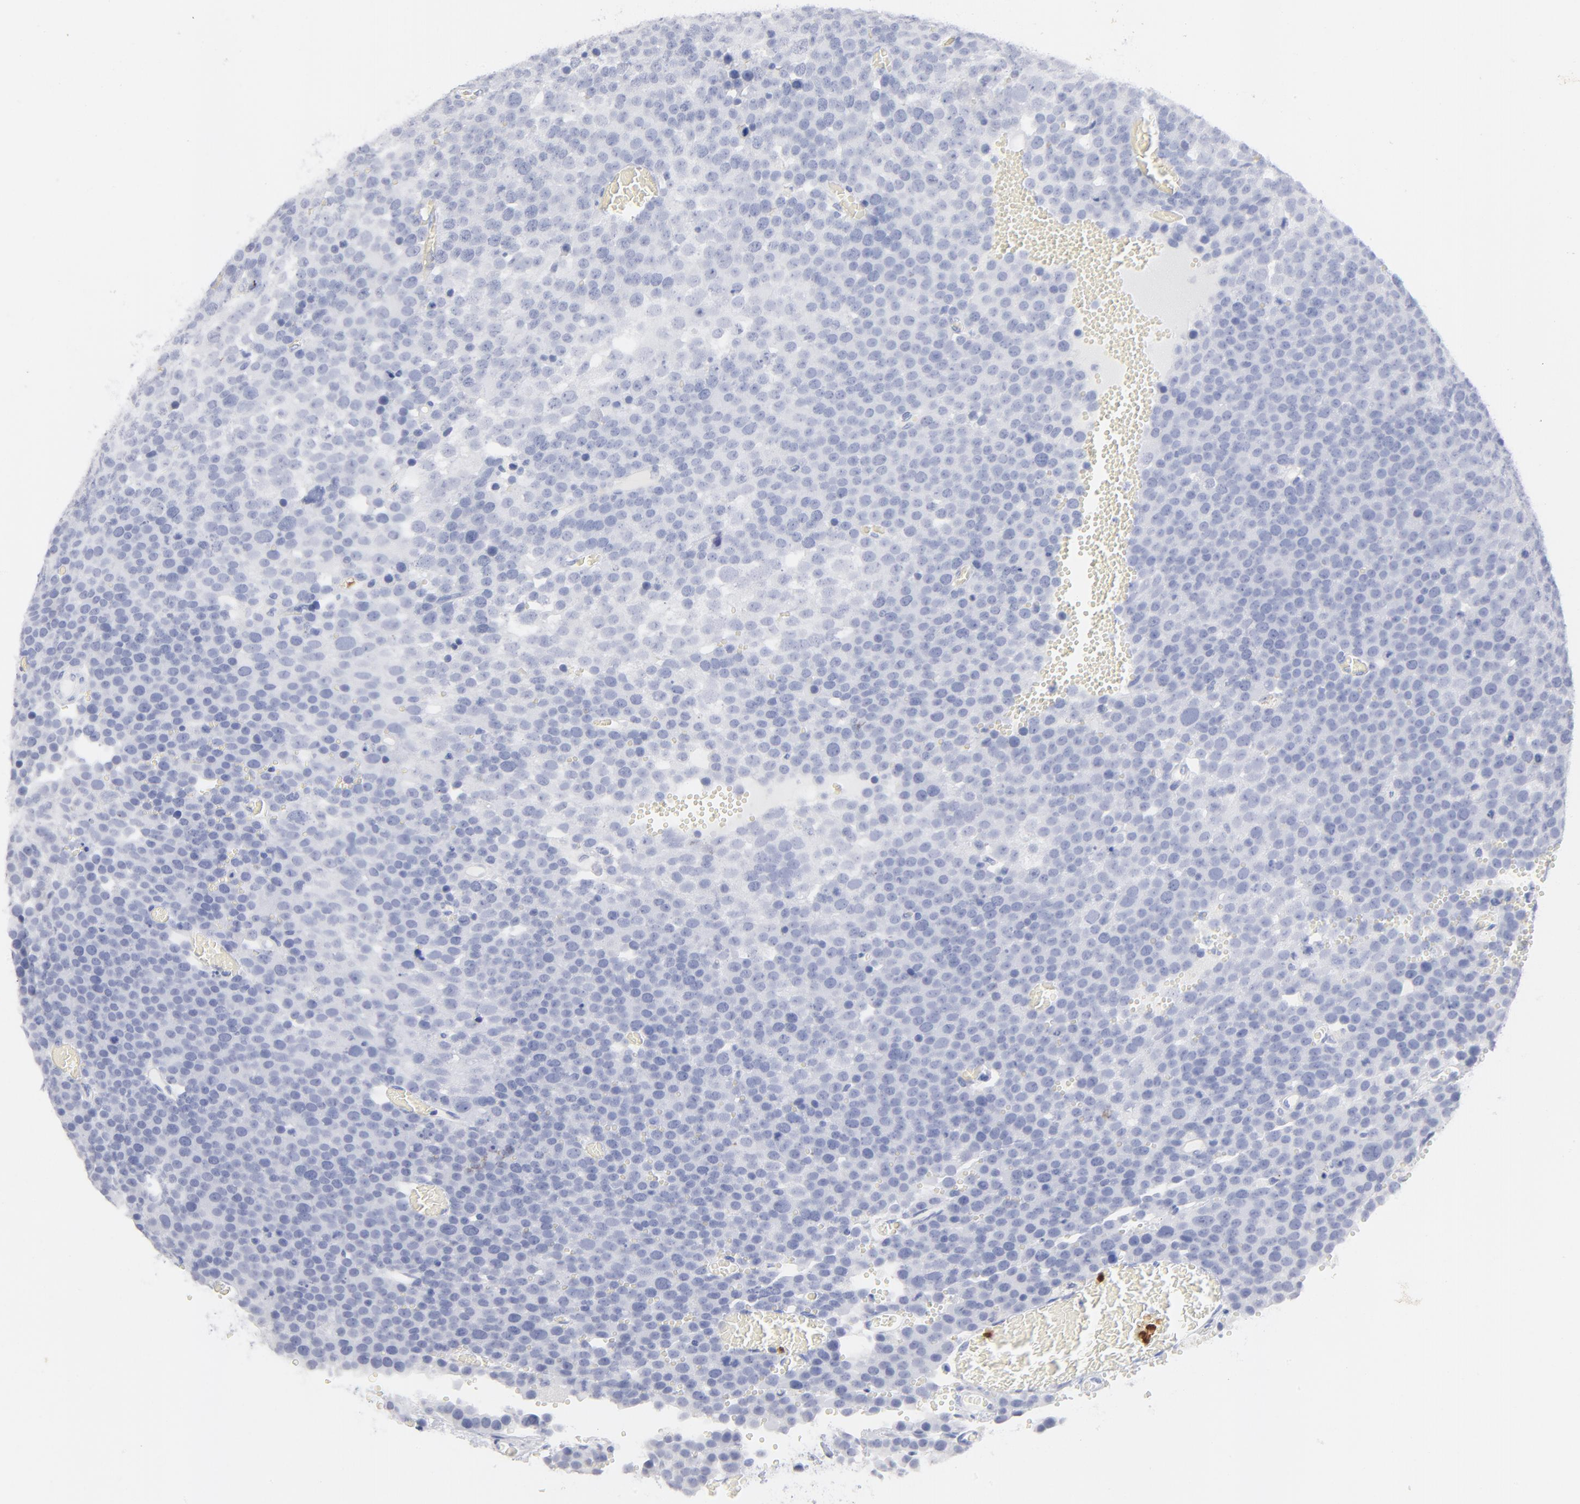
{"staining": {"intensity": "negative", "quantity": "none", "location": "none"}, "tissue": "testis cancer", "cell_type": "Tumor cells", "image_type": "cancer", "snomed": [{"axis": "morphology", "description": "Seminoma, NOS"}, {"axis": "topography", "description": "Testis"}], "caption": "Testis seminoma was stained to show a protein in brown. There is no significant staining in tumor cells.", "gene": "ARG1", "patient": {"sex": "male", "age": 71}}